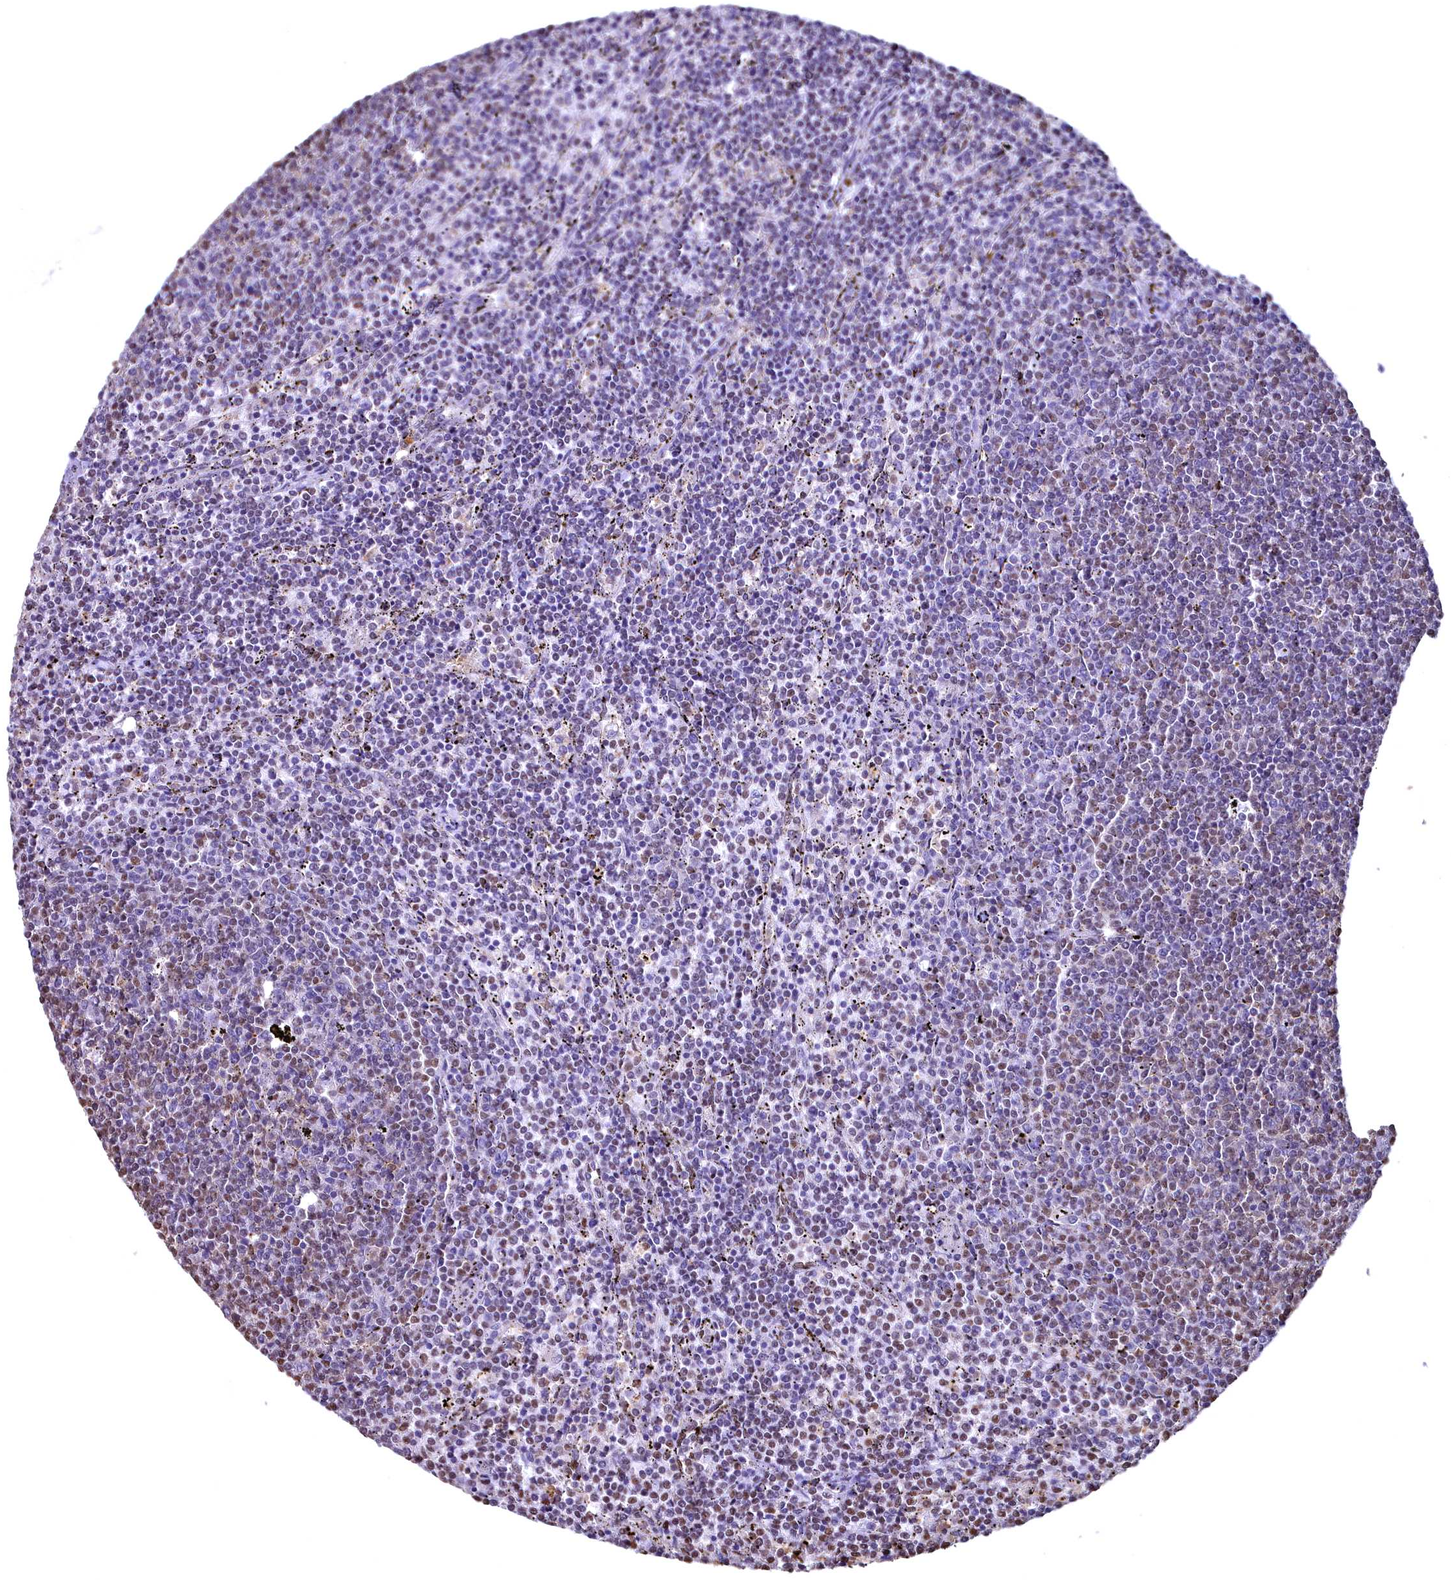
{"staining": {"intensity": "negative", "quantity": "none", "location": "none"}, "tissue": "lymphoma", "cell_type": "Tumor cells", "image_type": "cancer", "snomed": [{"axis": "morphology", "description": "Malignant lymphoma, non-Hodgkin's type, Low grade"}, {"axis": "topography", "description": "Spleen"}], "caption": "IHC of lymphoma displays no expression in tumor cells.", "gene": "GAPDH", "patient": {"sex": "female", "age": 50}}